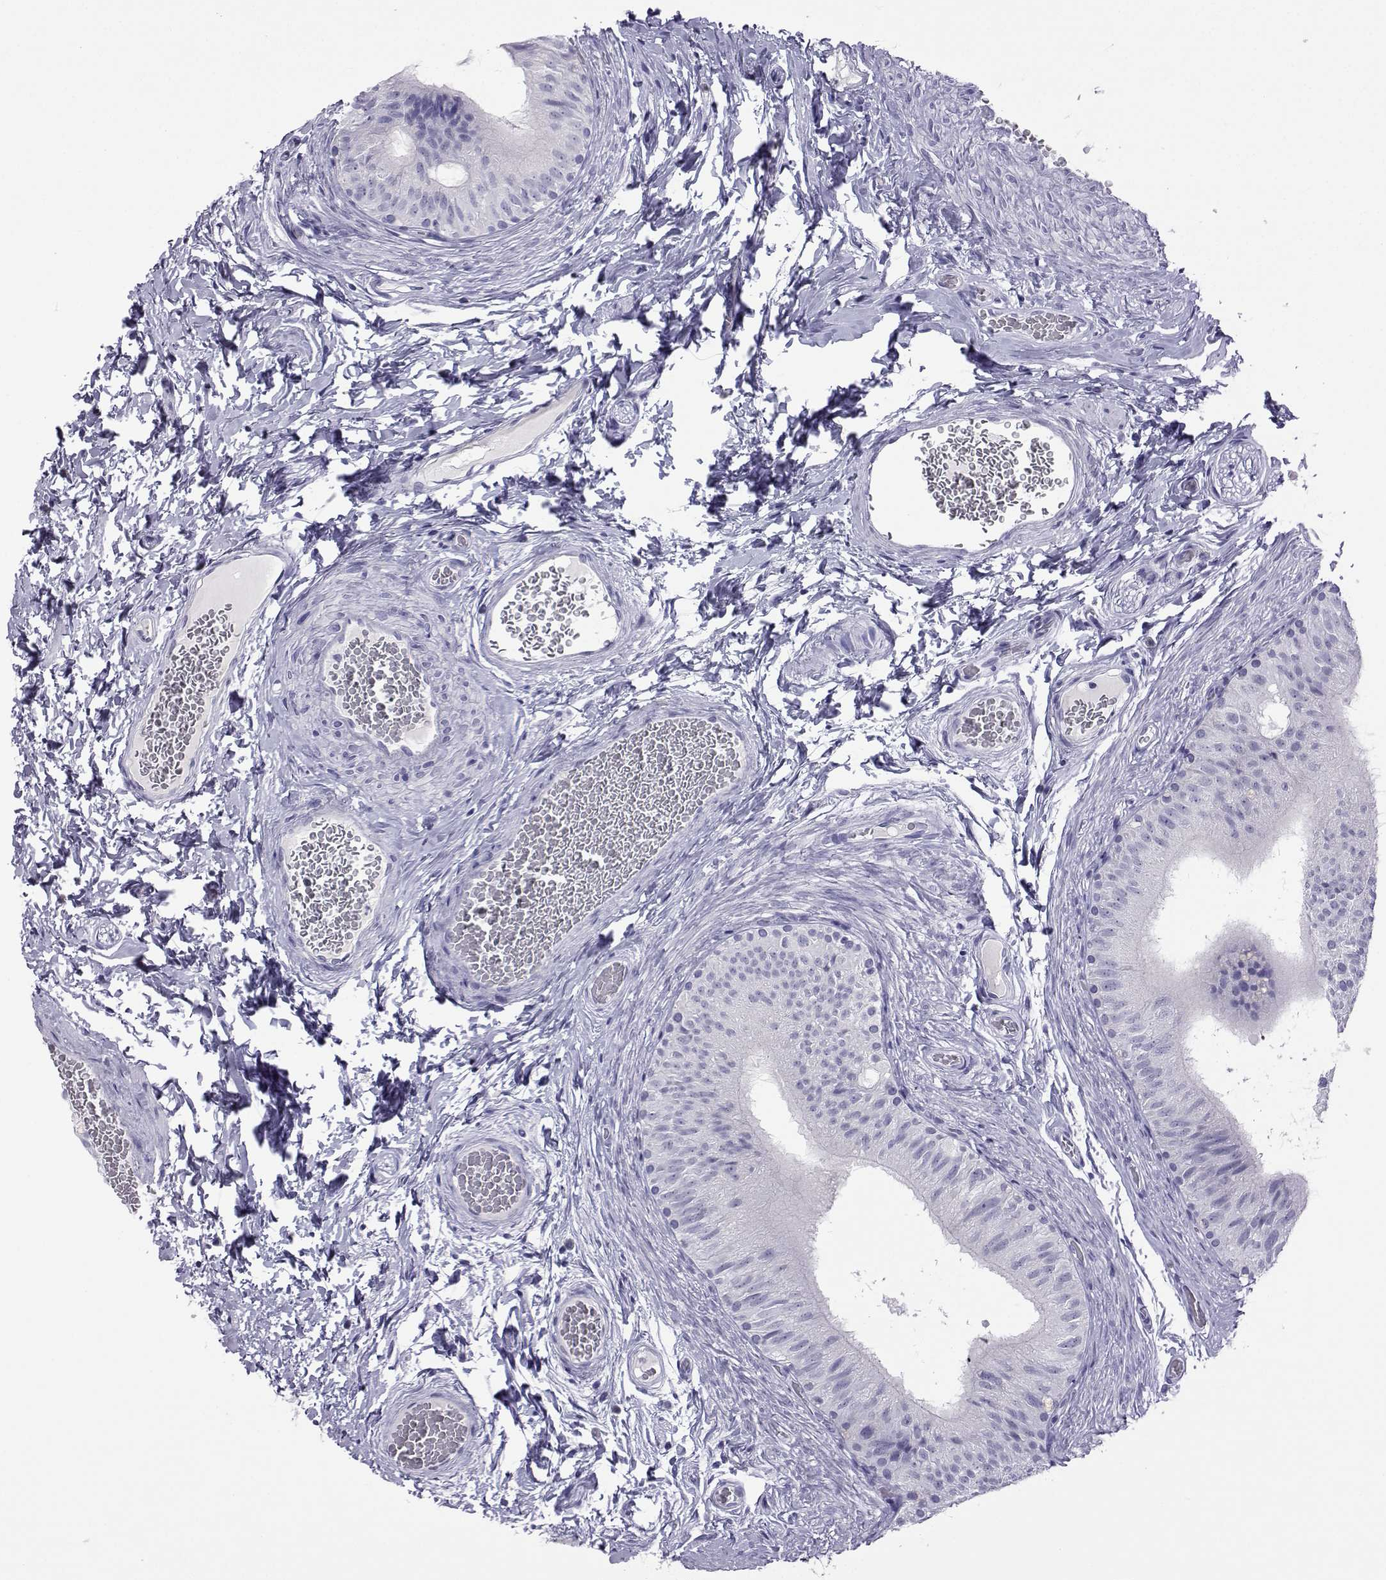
{"staining": {"intensity": "negative", "quantity": "none", "location": "none"}, "tissue": "epididymis", "cell_type": "Glandular cells", "image_type": "normal", "snomed": [{"axis": "morphology", "description": "Normal tissue, NOS"}, {"axis": "topography", "description": "Epididymis"}, {"axis": "topography", "description": "Vas deferens"}], "caption": "This micrograph is of normal epididymis stained with IHC to label a protein in brown with the nuclei are counter-stained blue. There is no positivity in glandular cells.", "gene": "ACTL7A", "patient": {"sex": "male", "age": 23}}